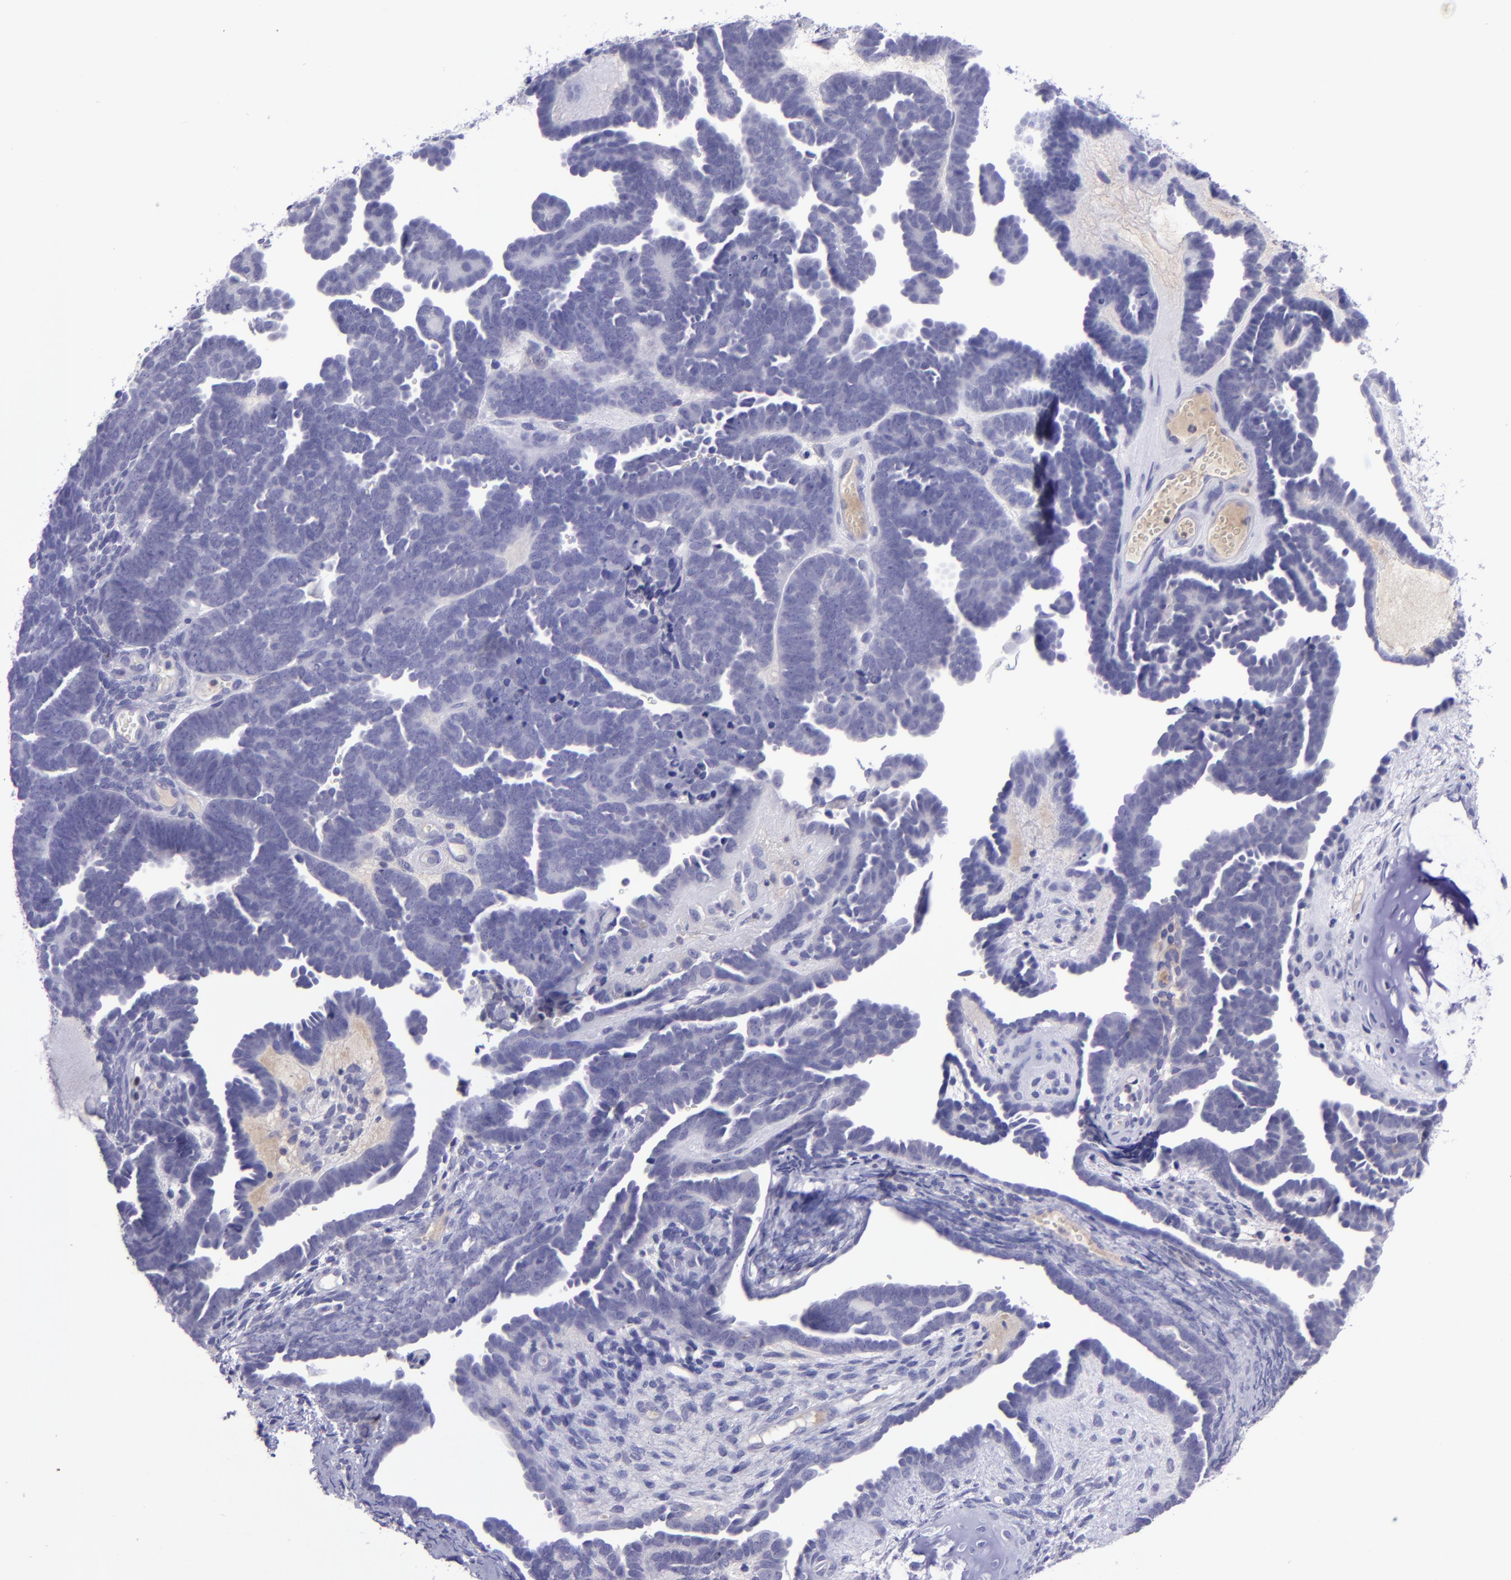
{"staining": {"intensity": "negative", "quantity": "none", "location": "none"}, "tissue": "endometrial cancer", "cell_type": "Tumor cells", "image_type": "cancer", "snomed": [{"axis": "morphology", "description": "Neoplasm, malignant, NOS"}, {"axis": "topography", "description": "Endometrium"}], "caption": "Image shows no significant protein staining in tumor cells of malignant neoplasm (endometrial).", "gene": "POU2F2", "patient": {"sex": "female", "age": 74}}